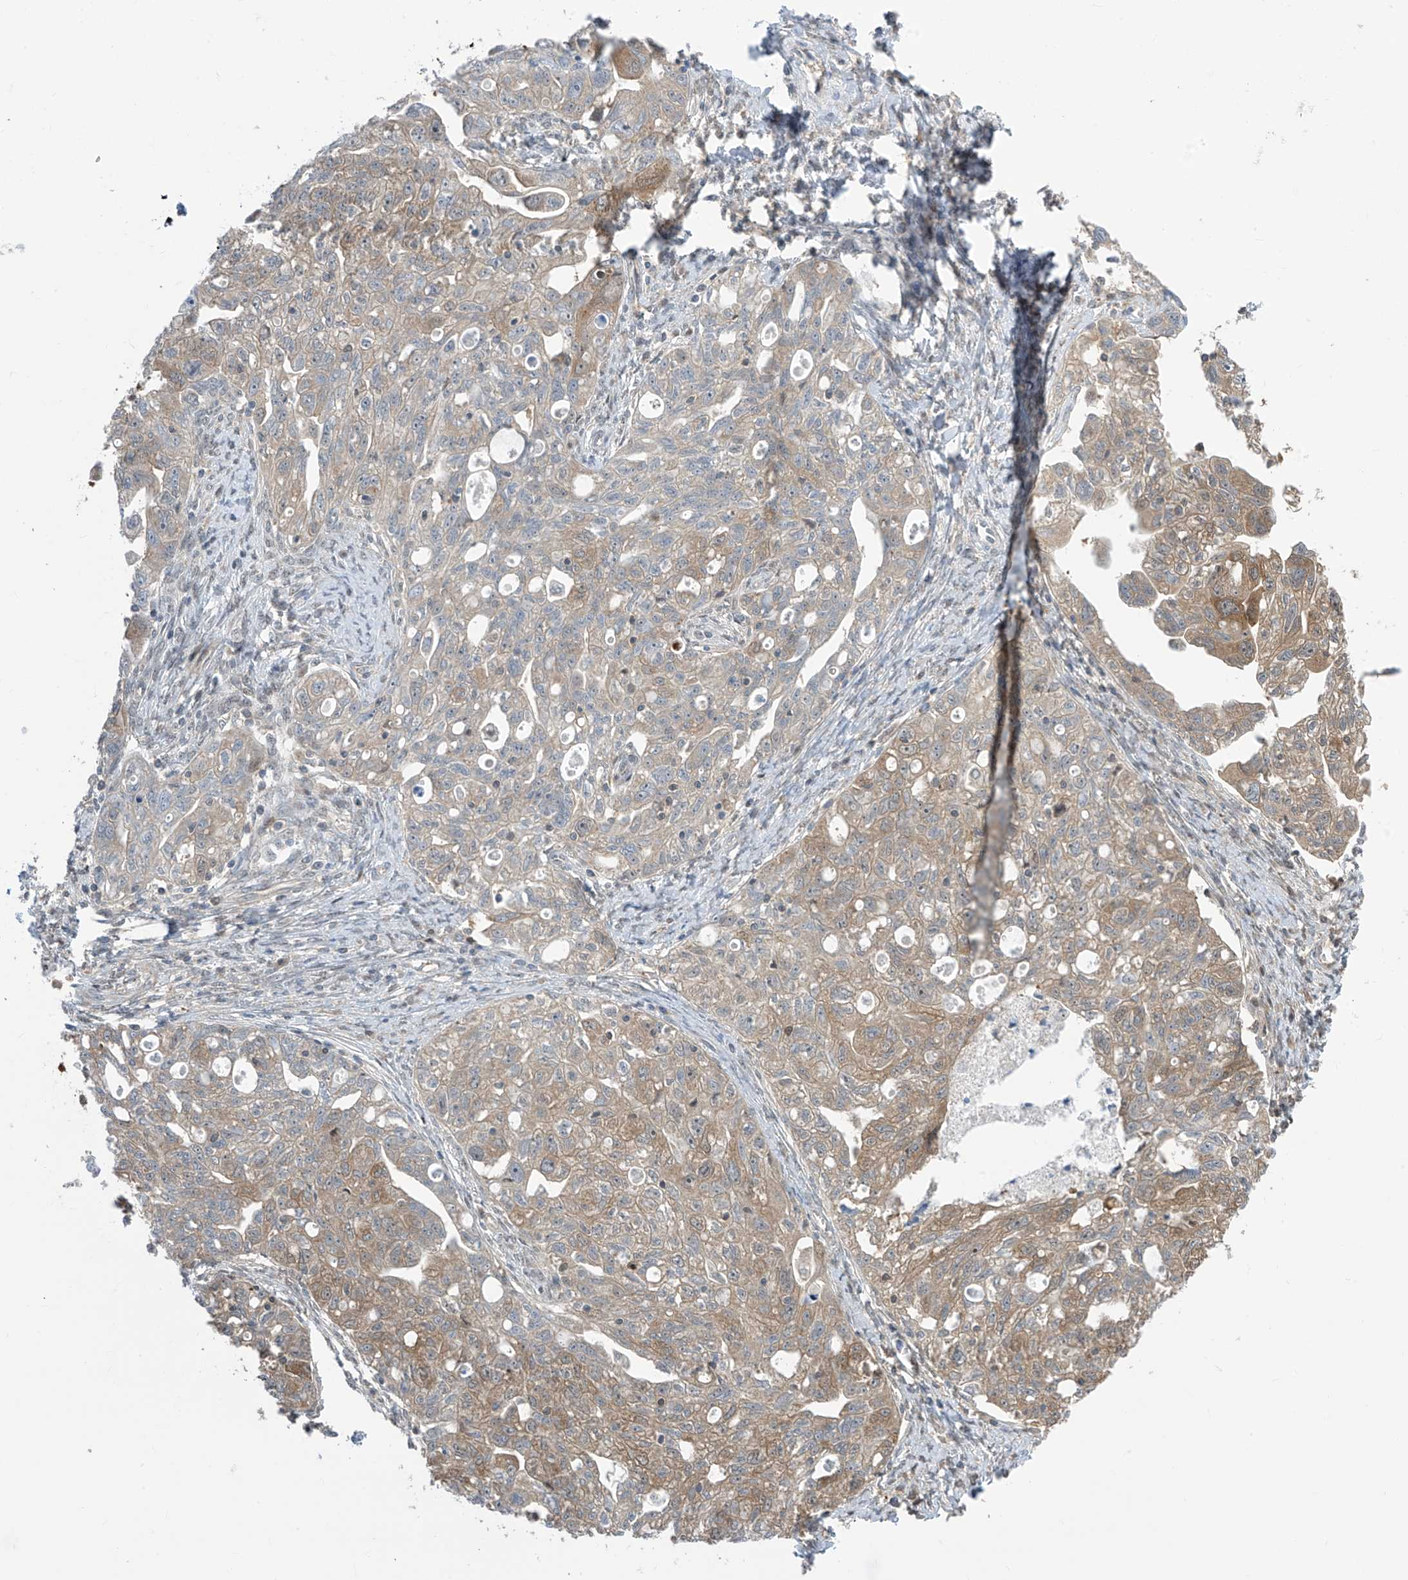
{"staining": {"intensity": "weak", "quantity": "25%-75%", "location": "cytoplasmic/membranous"}, "tissue": "ovarian cancer", "cell_type": "Tumor cells", "image_type": "cancer", "snomed": [{"axis": "morphology", "description": "Carcinoma, NOS"}, {"axis": "morphology", "description": "Cystadenocarcinoma, serous, NOS"}, {"axis": "topography", "description": "Ovary"}], "caption": "Immunohistochemistry image of neoplastic tissue: human carcinoma (ovarian) stained using immunohistochemistry shows low levels of weak protein expression localized specifically in the cytoplasmic/membranous of tumor cells, appearing as a cytoplasmic/membranous brown color.", "gene": "TTC38", "patient": {"sex": "female", "age": 69}}